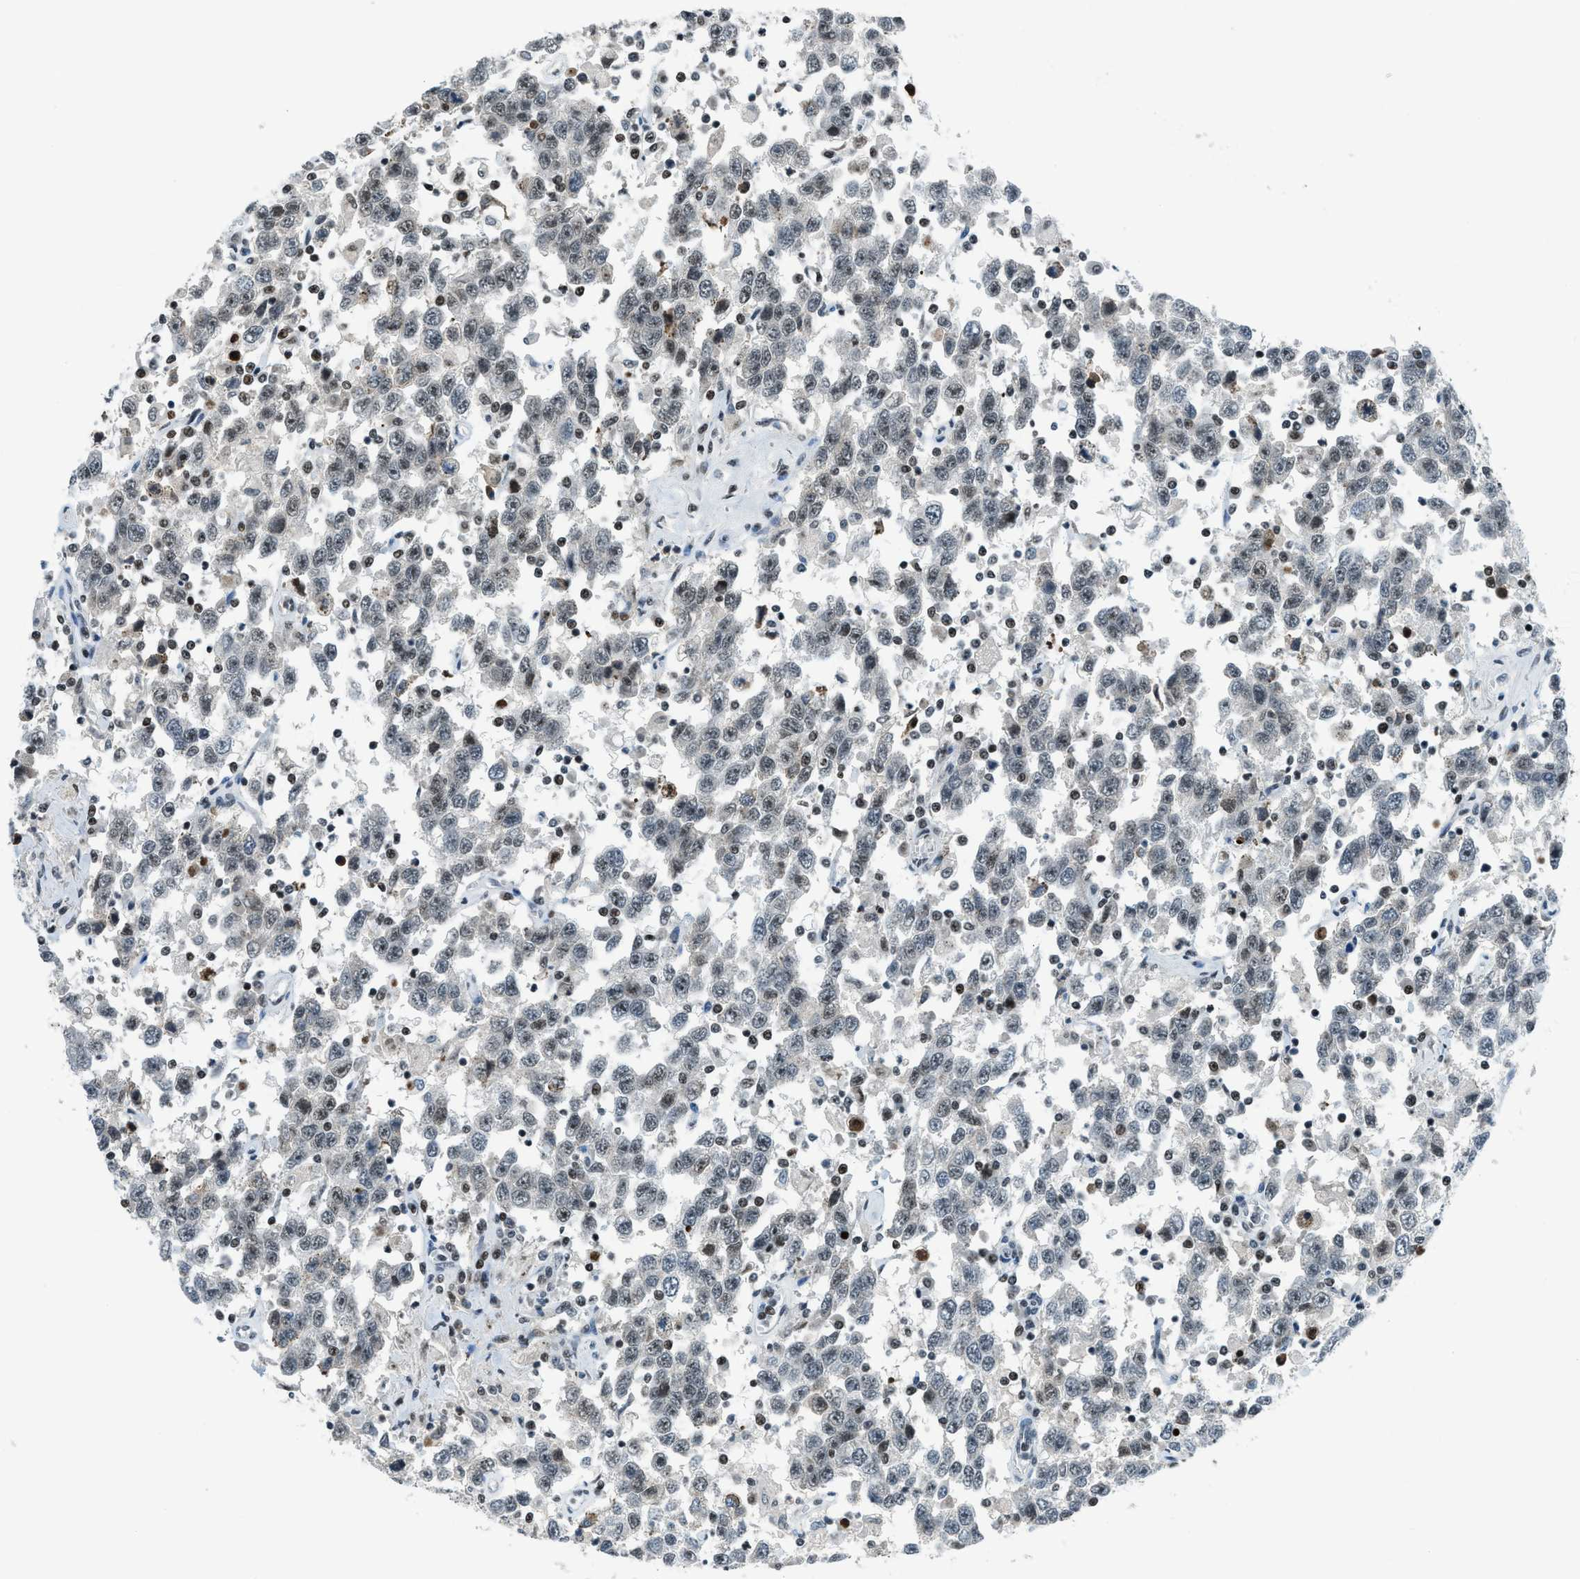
{"staining": {"intensity": "moderate", "quantity": "25%-75%", "location": "nuclear"}, "tissue": "testis cancer", "cell_type": "Tumor cells", "image_type": "cancer", "snomed": [{"axis": "morphology", "description": "Seminoma, NOS"}, {"axis": "topography", "description": "Testis"}], "caption": "Immunohistochemical staining of seminoma (testis) shows medium levels of moderate nuclear expression in about 25%-75% of tumor cells. The staining is performed using DAB brown chromogen to label protein expression. The nuclei are counter-stained blue using hematoxylin.", "gene": "RAD51B", "patient": {"sex": "male", "age": 41}}